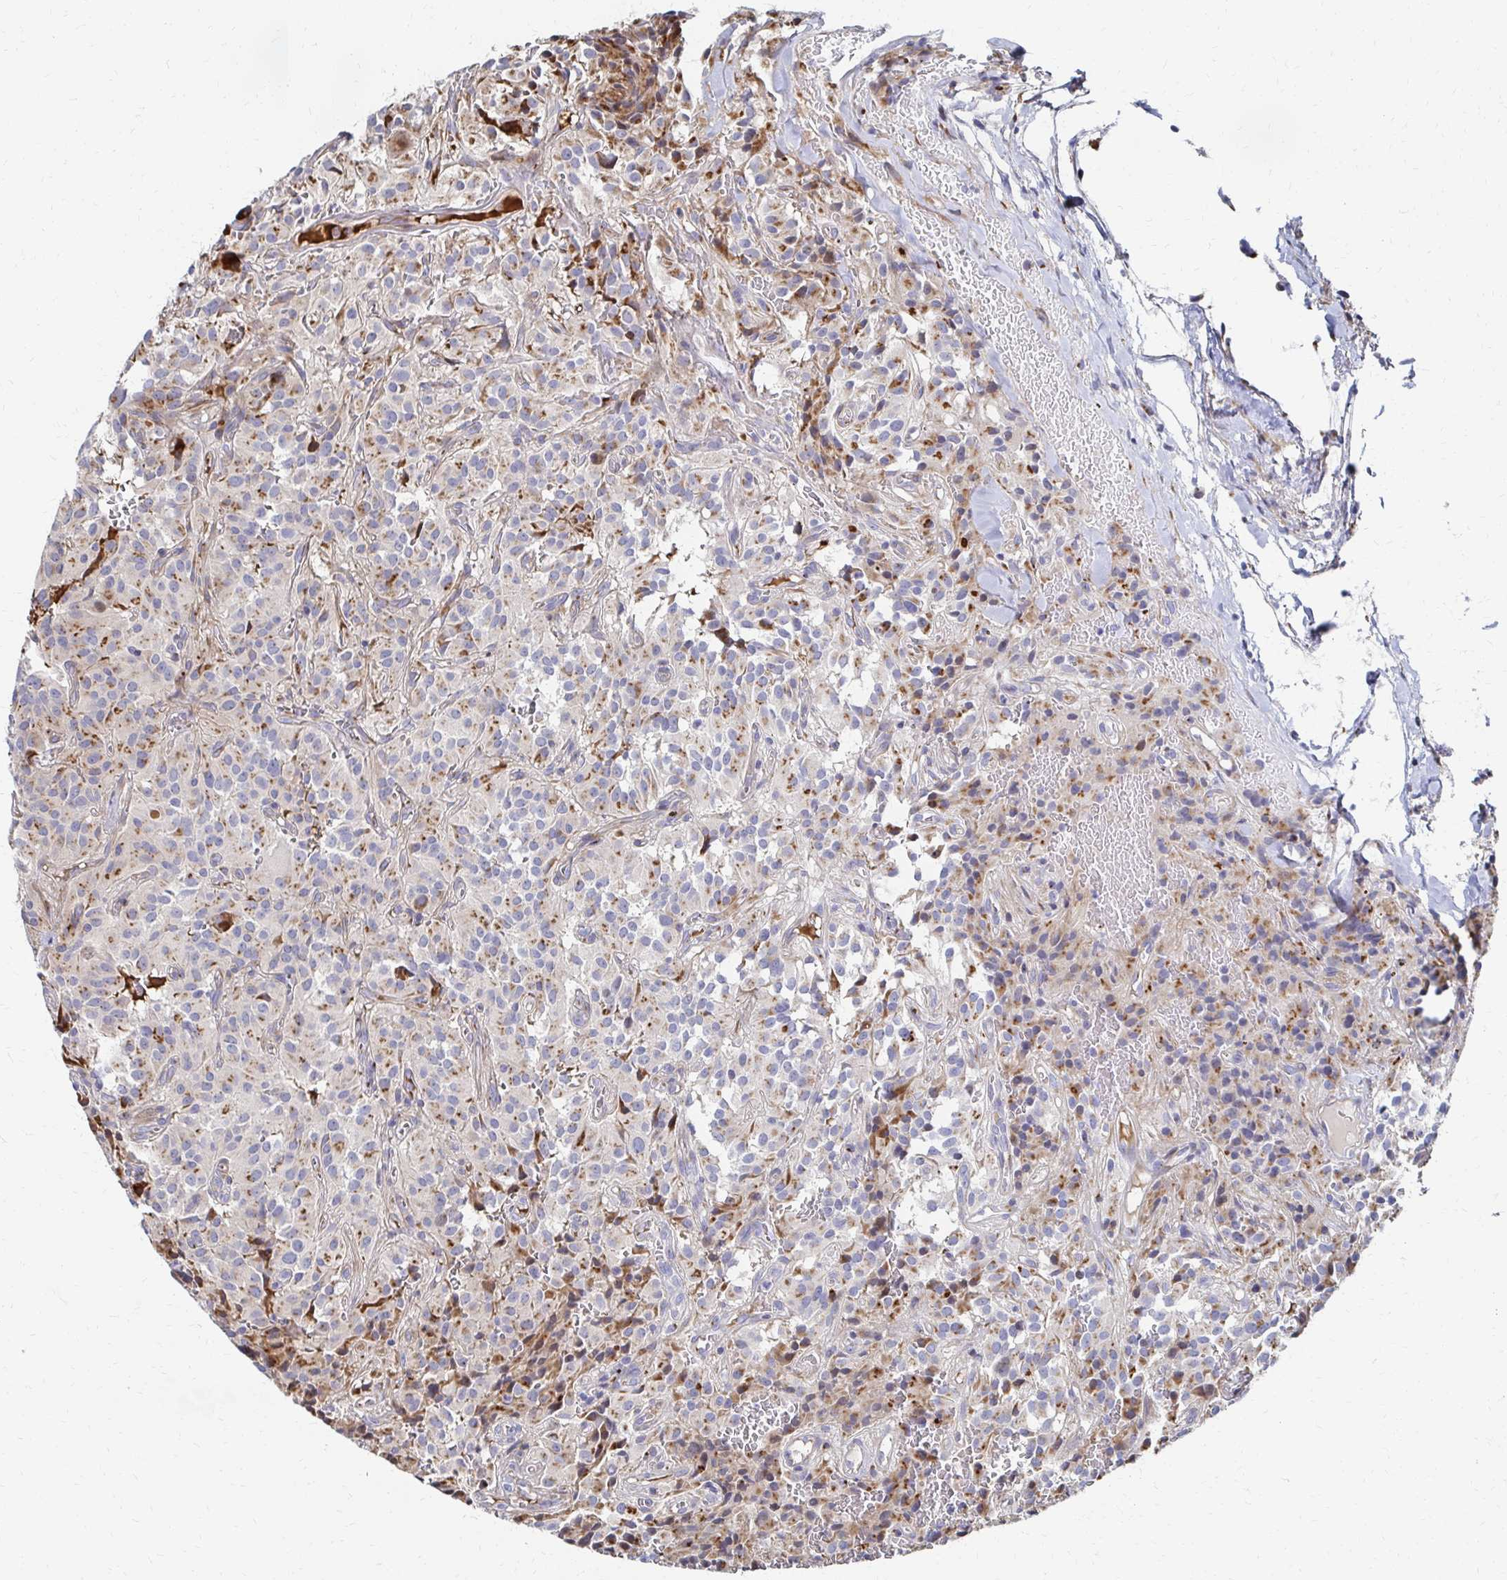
{"staining": {"intensity": "moderate", "quantity": "25%-75%", "location": "cytoplasmic/membranous"}, "tissue": "glioma", "cell_type": "Tumor cells", "image_type": "cancer", "snomed": [{"axis": "morphology", "description": "Glioma, malignant, Low grade"}, {"axis": "topography", "description": "Brain"}], "caption": "Immunohistochemistry (IHC) histopathology image of glioma stained for a protein (brown), which reveals medium levels of moderate cytoplasmic/membranous staining in about 25%-75% of tumor cells.", "gene": "MAN1A1", "patient": {"sex": "male", "age": 42}}